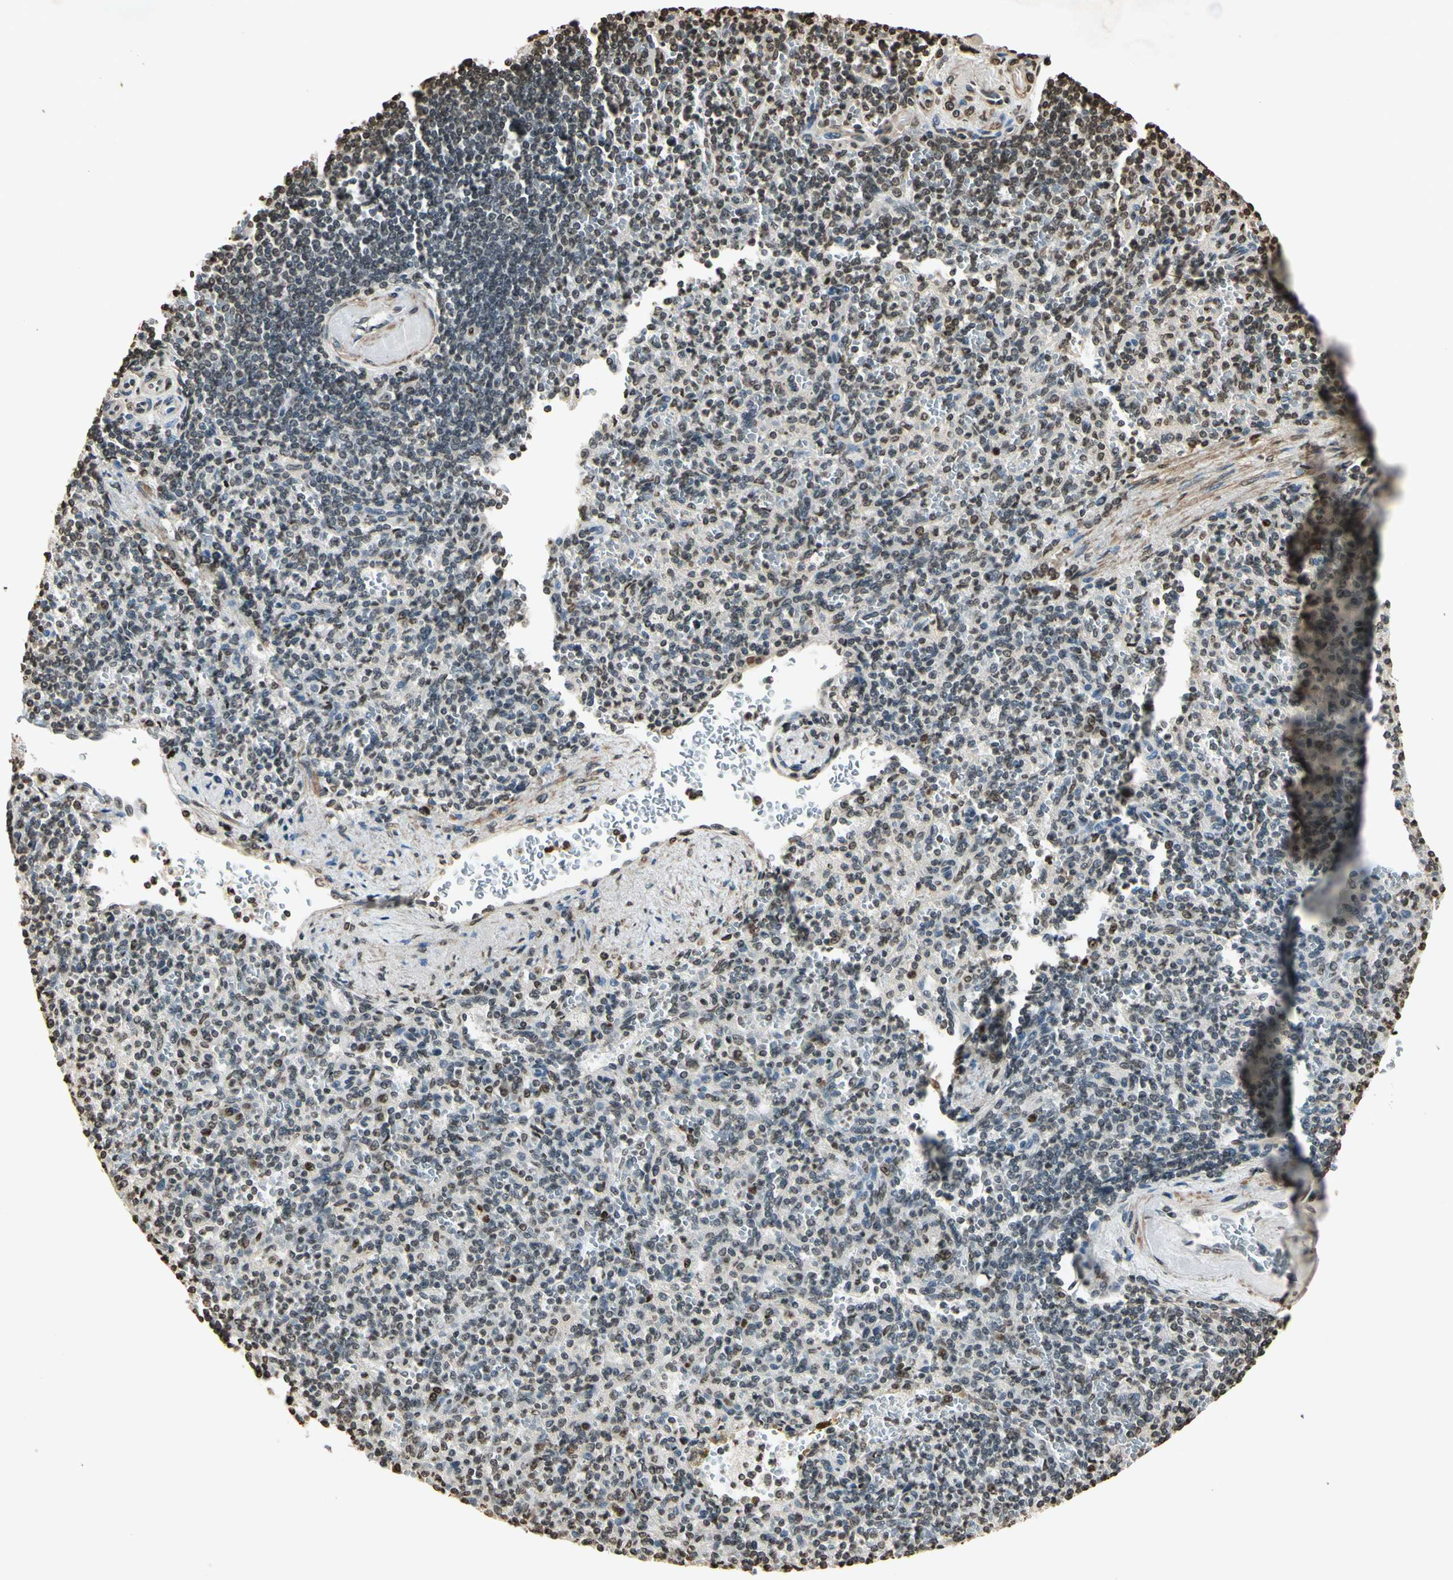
{"staining": {"intensity": "weak", "quantity": "25%-75%", "location": "nuclear"}, "tissue": "spleen", "cell_type": "Cells in red pulp", "image_type": "normal", "snomed": [{"axis": "morphology", "description": "Normal tissue, NOS"}, {"axis": "topography", "description": "Spleen"}], "caption": "Spleen stained with a brown dye demonstrates weak nuclear positive positivity in about 25%-75% of cells in red pulp.", "gene": "TOP1", "patient": {"sex": "female", "age": 74}}